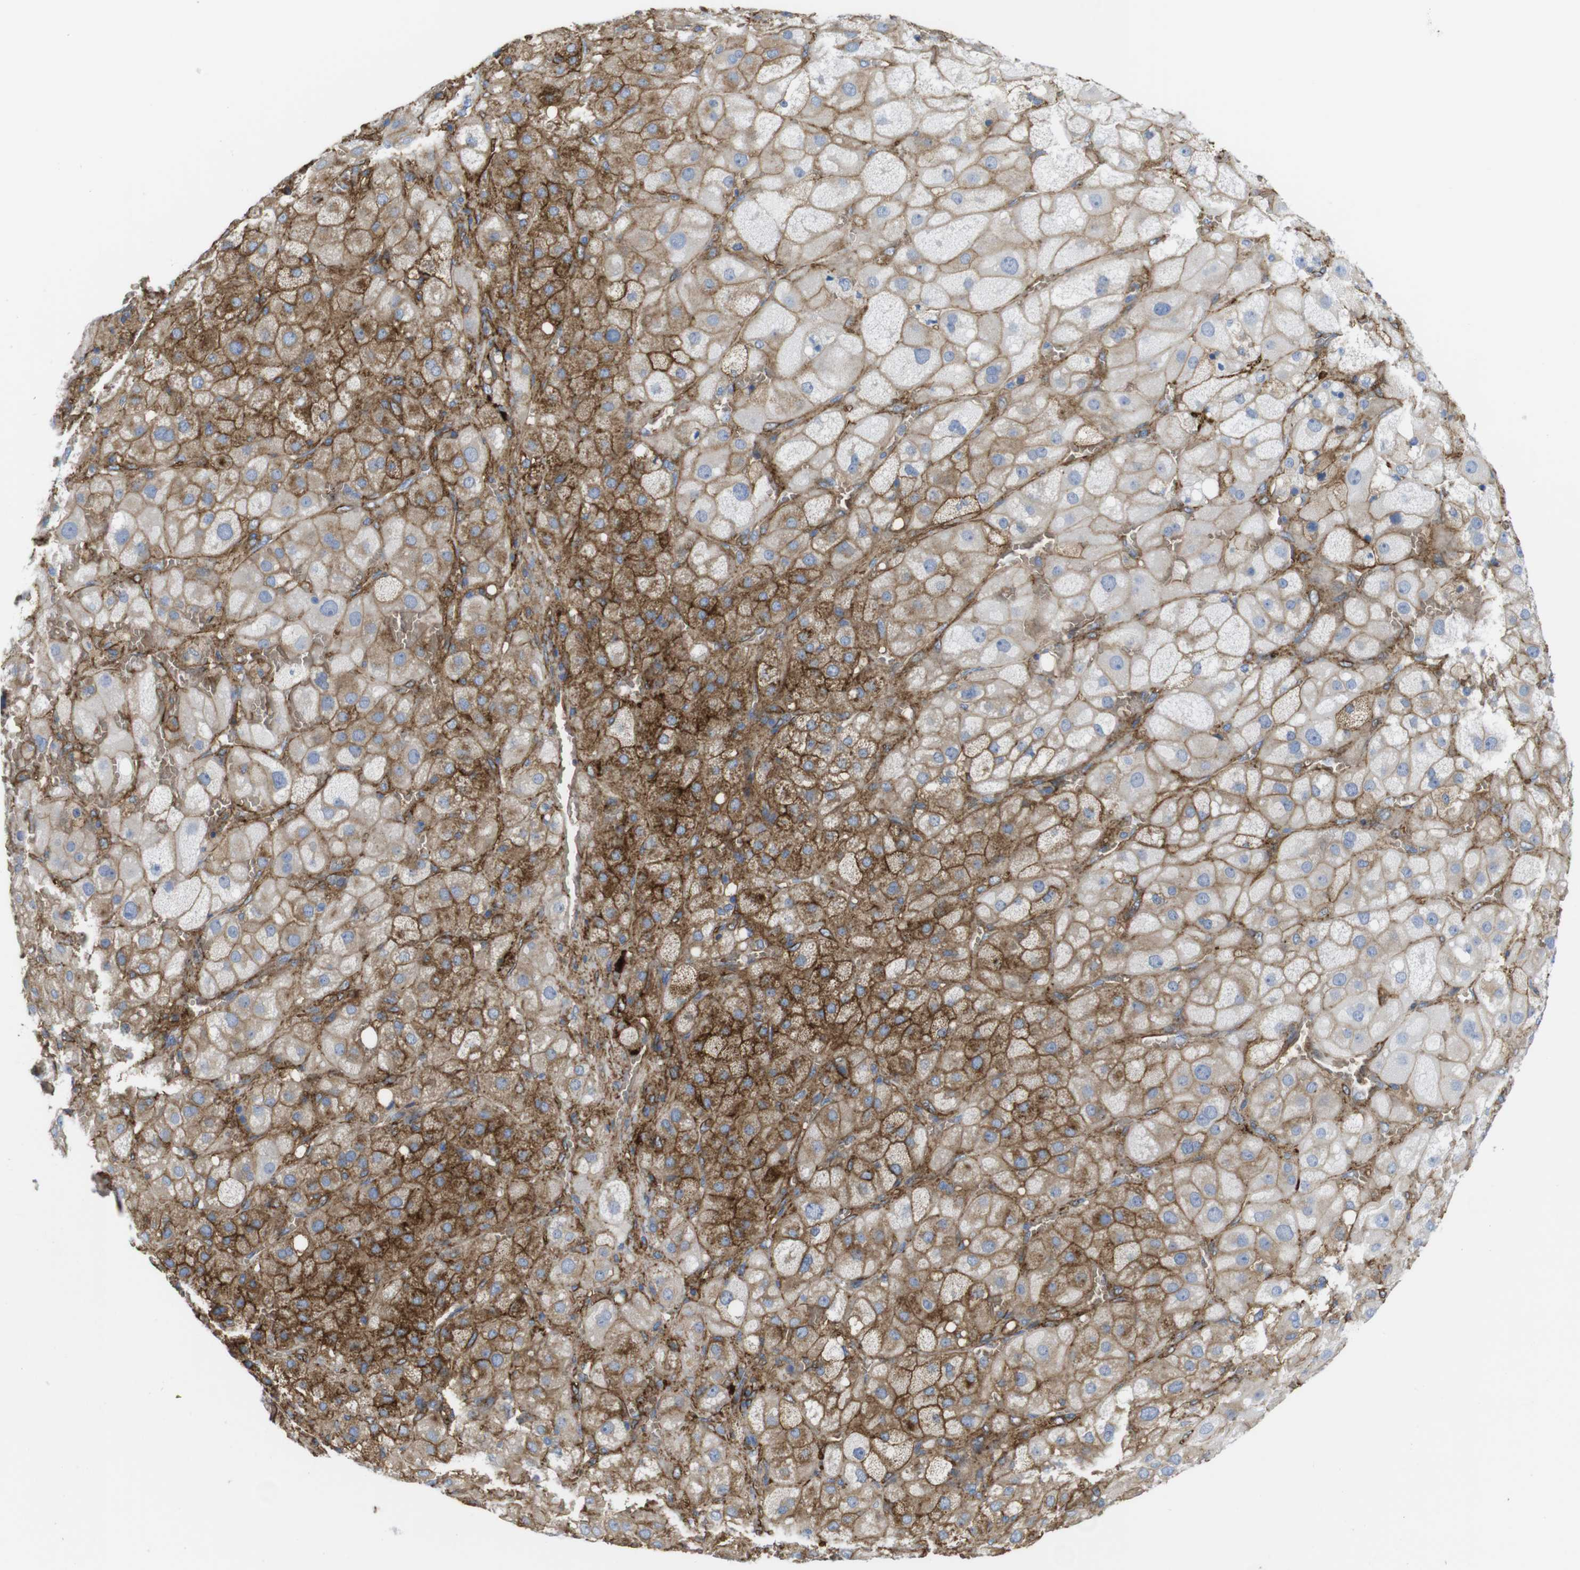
{"staining": {"intensity": "moderate", "quantity": ">75%", "location": "cytoplasmic/membranous"}, "tissue": "adrenal gland", "cell_type": "Glandular cells", "image_type": "normal", "snomed": [{"axis": "morphology", "description": "Normal tissue, NOS"}, {"axis": "topography", "description": "Adrenal gland"}], "caption": "Immunohistochemical staining of unremarkable human adrenal gland exhibits moderate cytoplasmic/membranous protein staining in about >75% of glandular cells. (DAB (3,3'-diaminobenzidine) IHC with brightfield microscopy, high magnification).", "gene": "CYBRD1", "patient": {"sex": "female", "age": 47}}